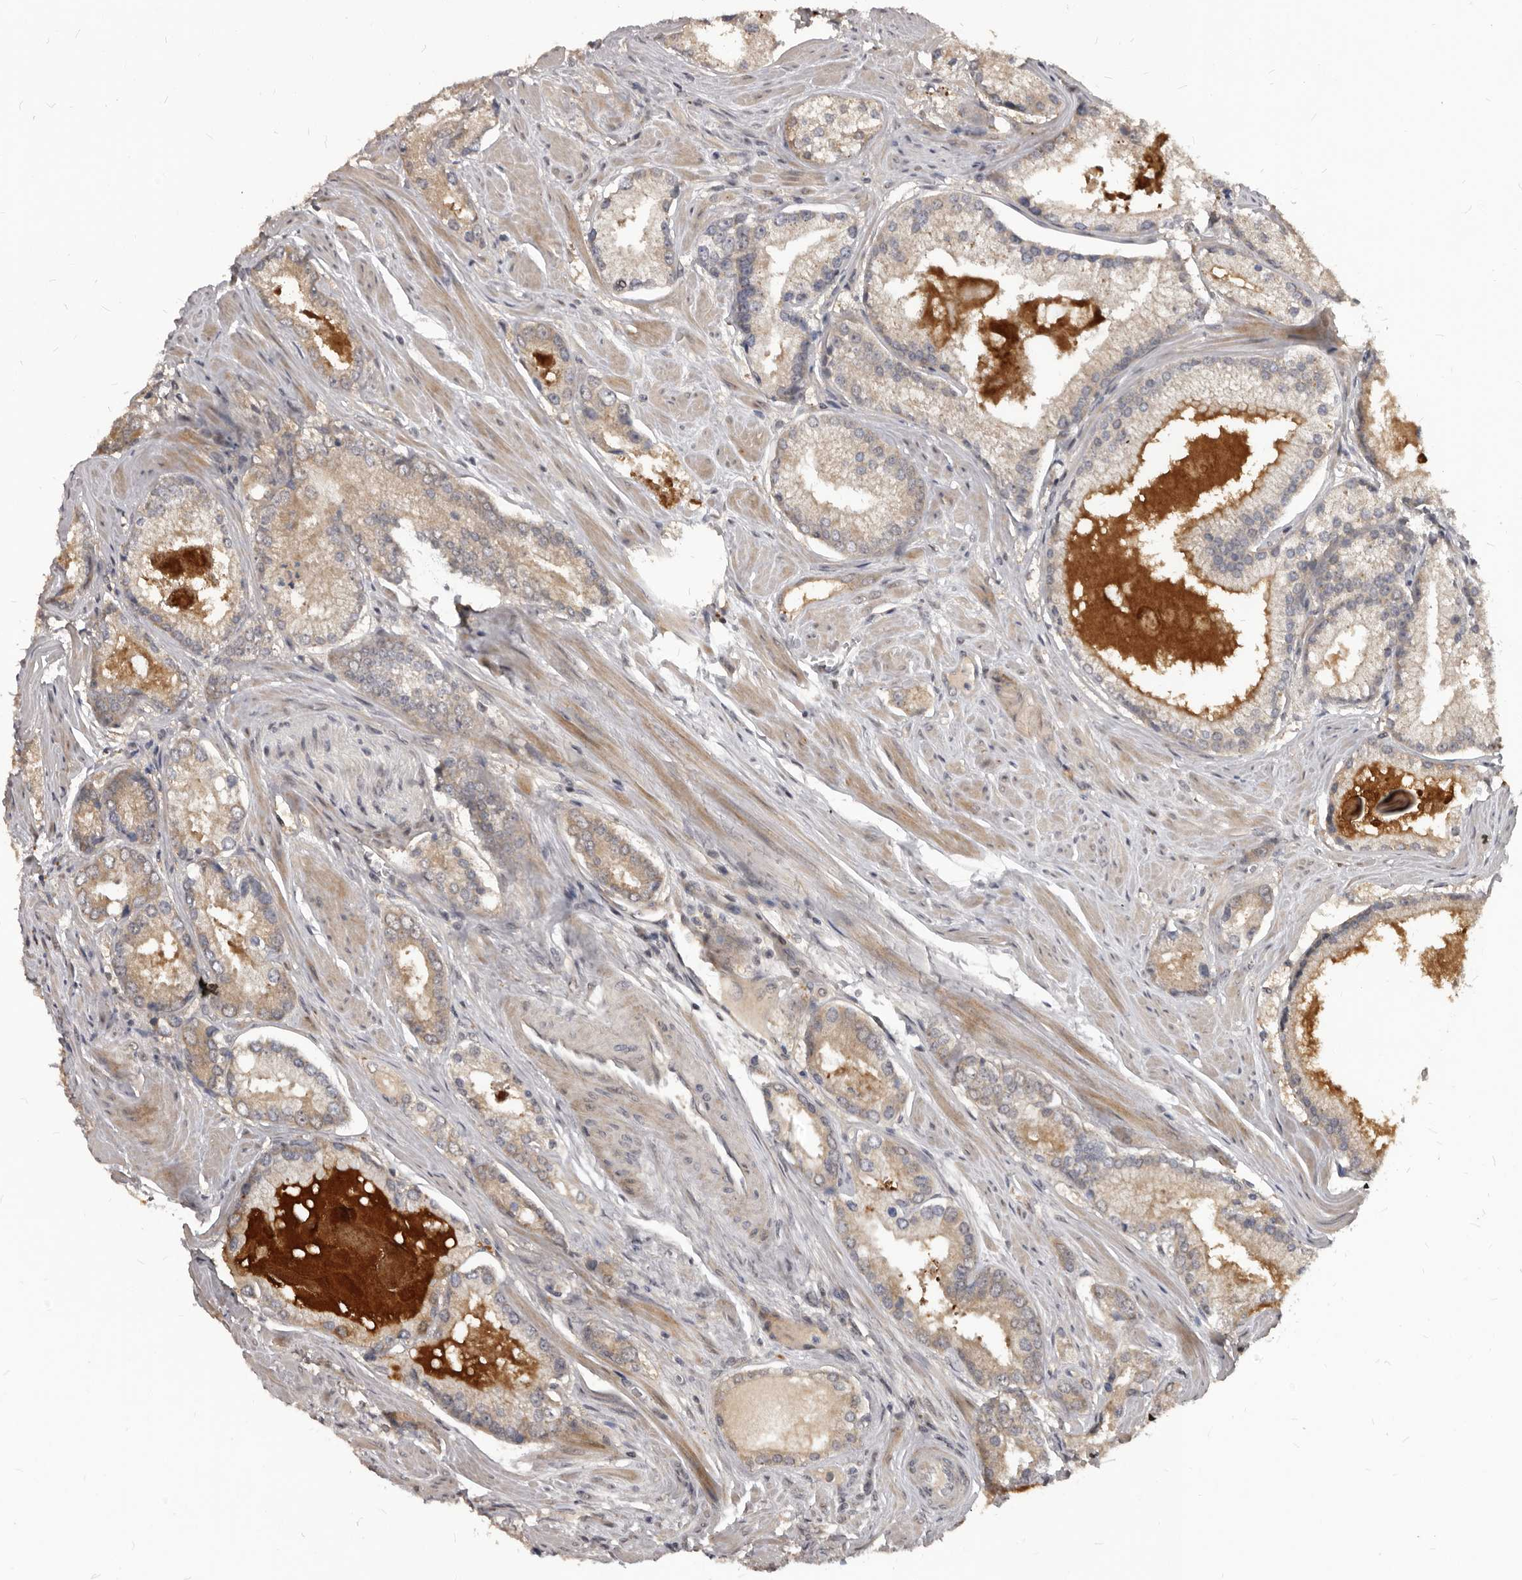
{"staining": {"intensity": "weak", "quantity": ">75%", "location": "cytoplasmic/membranous"}, "tissue": "prostate cancer", "cell_type": "Tumor cells", "image_type": "cancer", "snomed": [{"axis": "morphology", "description": "Adenocarcinoma, Low grade"}, {"axis": "topography", "description": "Prostate"}], "caption": "Immunohistochemistry (DAB (3,3'-diaminobenzidine)) staining of prostate cancer (adenocarcinoma (low-grade)) reveals weak cytoplasmic/membranous protein staining in approximately >75% of tumor cells. (DAB (3,3'-diaminobenzidine) = brown stain, brightfield microscopy at high magnification).", "gene": "GABPB2", "patient": {"sex": "male", "age": 54}}